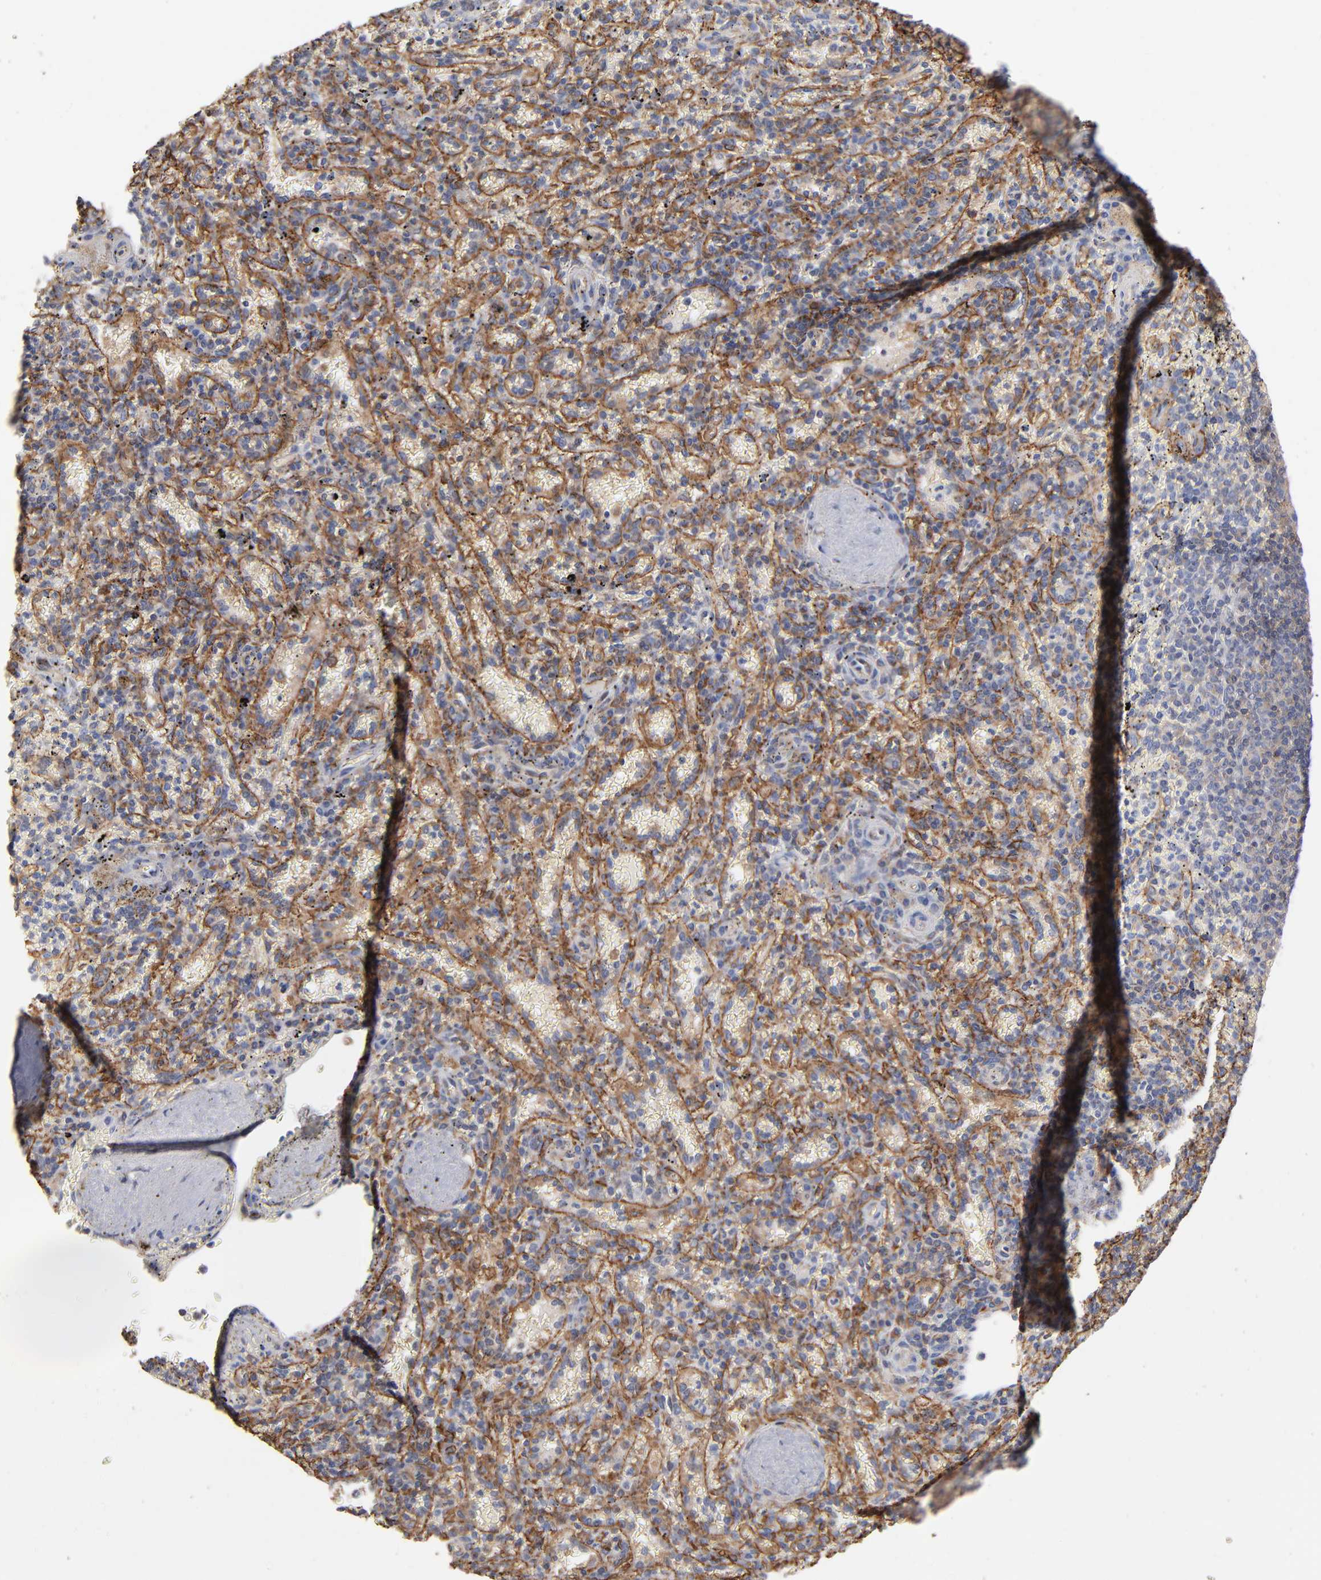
{"staining": {"intensity": "moderate", "quantity": "25%-75%", "location": "cytoplasmic/membranous"}, "tissue": "spleen", "cell_type": "Cells in red pulp", "image_type": "normal", "snomed": [{"axis": "morphology", "description": "Normal tissue, NOS"}, {"axis": "topography", "description": "Spleen"}], "caption": "Immunohistochemical staining of unremarkable spleen reveals 25%-75% levels of moderate cytoplasmic/membranous protein staining in about 25%-75% of cells in red pulp.", "gene": "PDLIM2", "patient": {"sex": "female", "age": 43}}